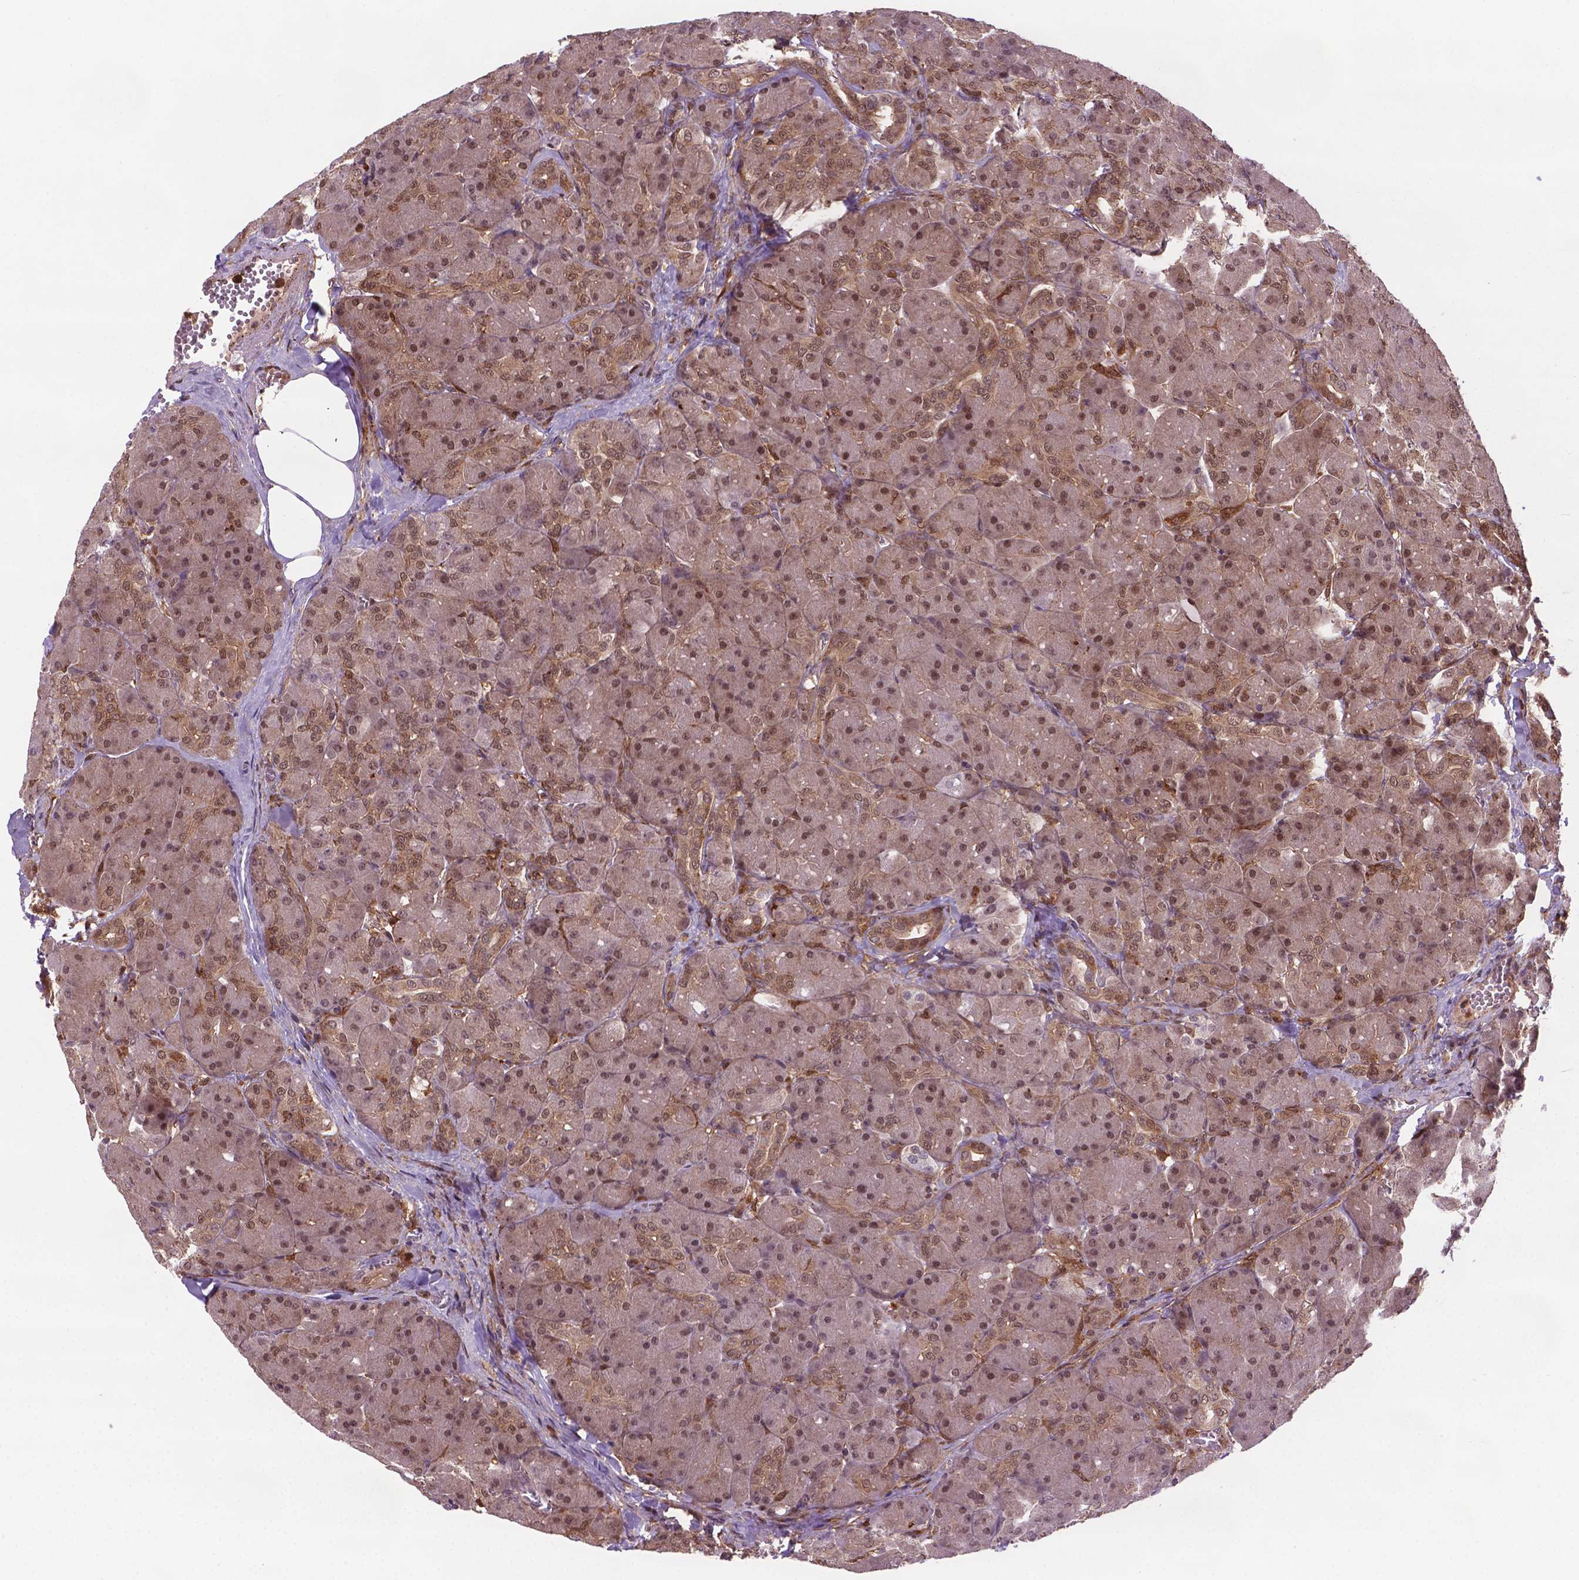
{"staining": {"intensity": "moderate", "quantity": ">75%", "location": "cytoplasmic/membranous,nuclear"}, "tissue": "pancreas", "cell_type": "Exocrine glandular cells", "image_type": "normal", "snomed": [{"axis": "morphology", "description": "Normal tissue, NOS"}, {"axis": "topography", "description": "Pancreas"}], "caption": "Exocrine glandular cells show medium levels of moderate cytoplasmic/membranous,nuclear positivity in approximately >75% of cells in unremarkable human pancreas. The staining was performed using DAB (3,3'-diaminobenzidine), with brown indicating positive protein expression. Nuclei are stained blue with hematoxylin.", "gene": "PLIN3", "patient": {"sex": "male", "age": 55}}